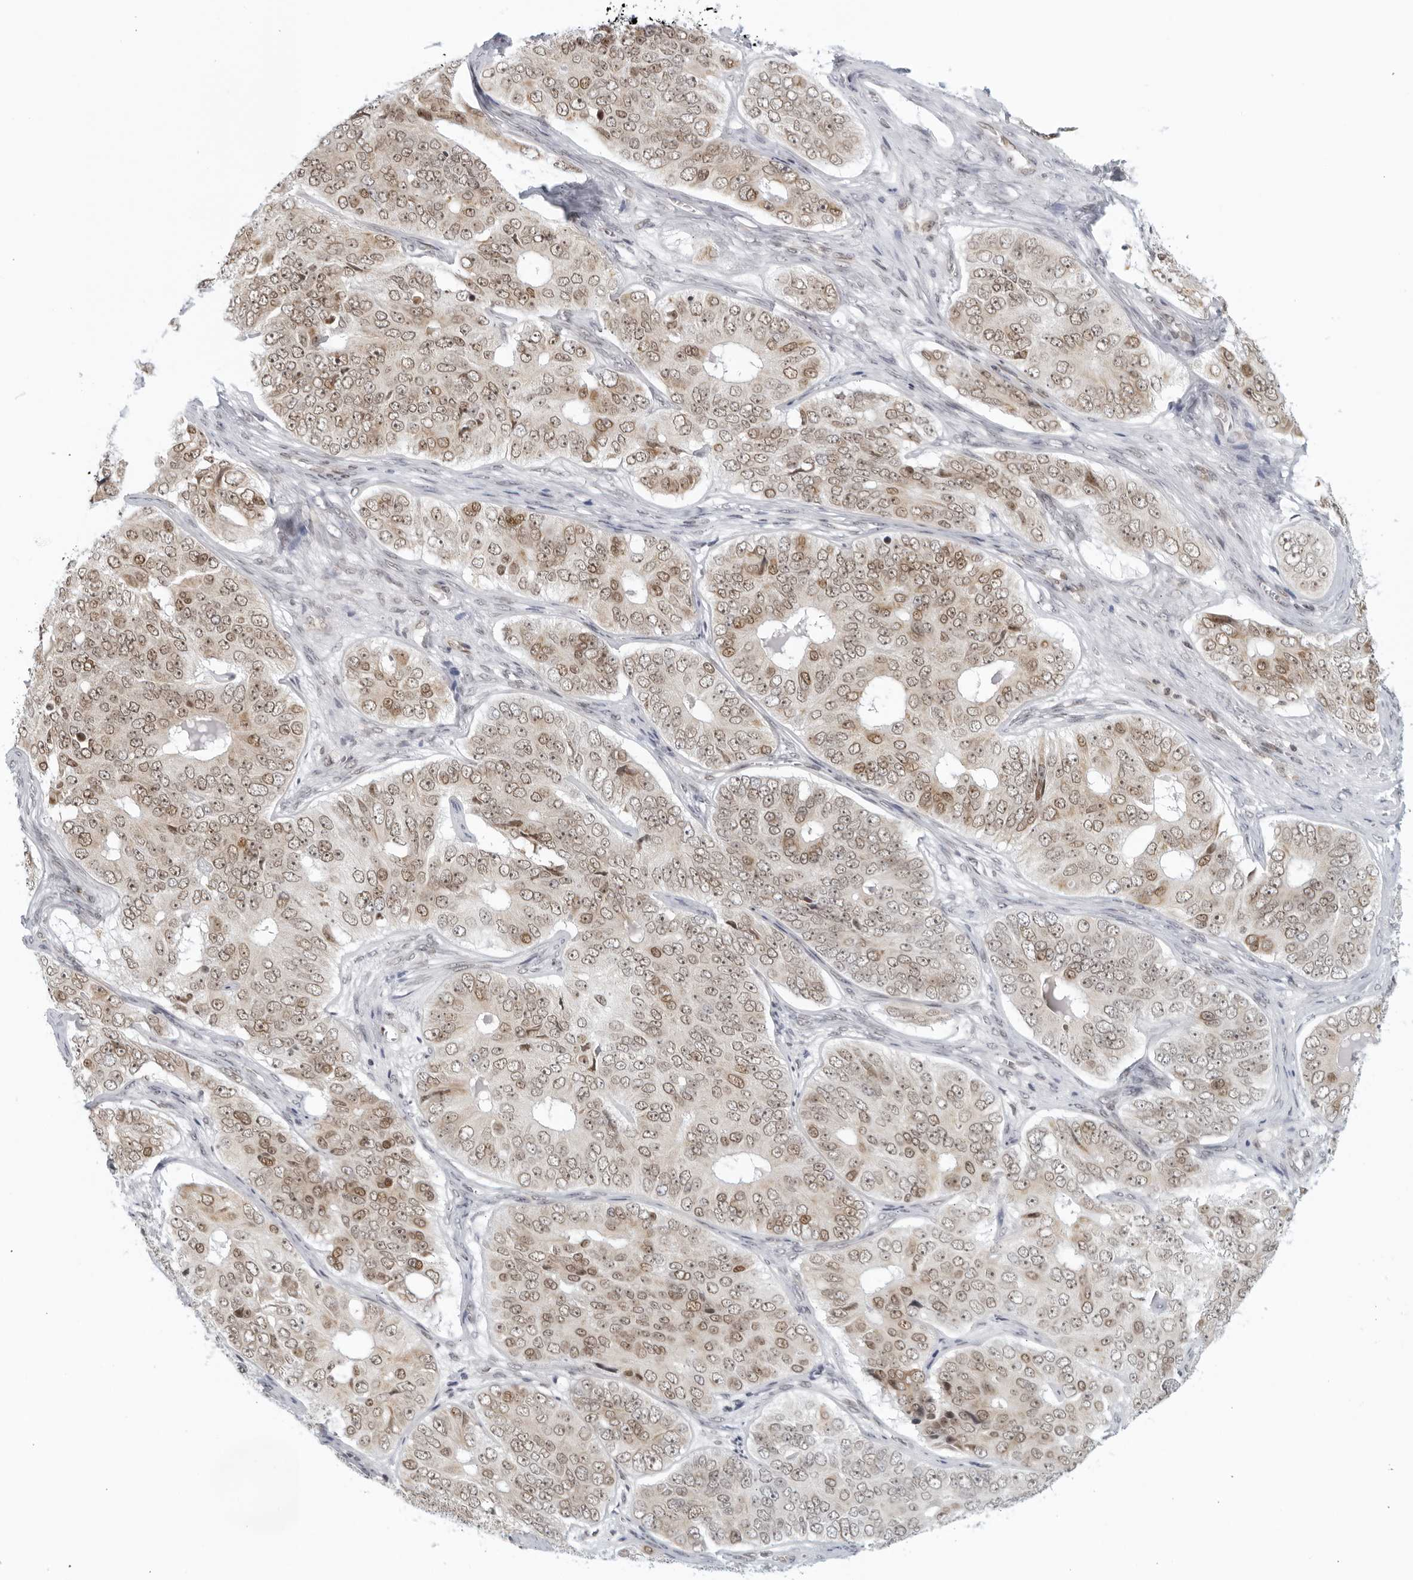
{"staining": {"intensity": "weak", "quantity": "25%-75%", "location": "cytoplasmic/membranous,nuclear"}, "tissue": "ovarian cancer", "cell_type": "Tumor cells", "image_type": "cancer", "snomed": [{"axis": "morphology", "description": "Carcinoma, endometroid"}, {"axis": "topography", "description": "Ovary"}], "caption": "Brown immunohistochemical staining in human ovarian endometroid carcinoma displays weak cytoplasmic/membranous and nuclear staining in approximately 25%-75% of tumor cells.", "gene": "RAB11FIP3", "patient": {"sex": "female", "age": 51}}